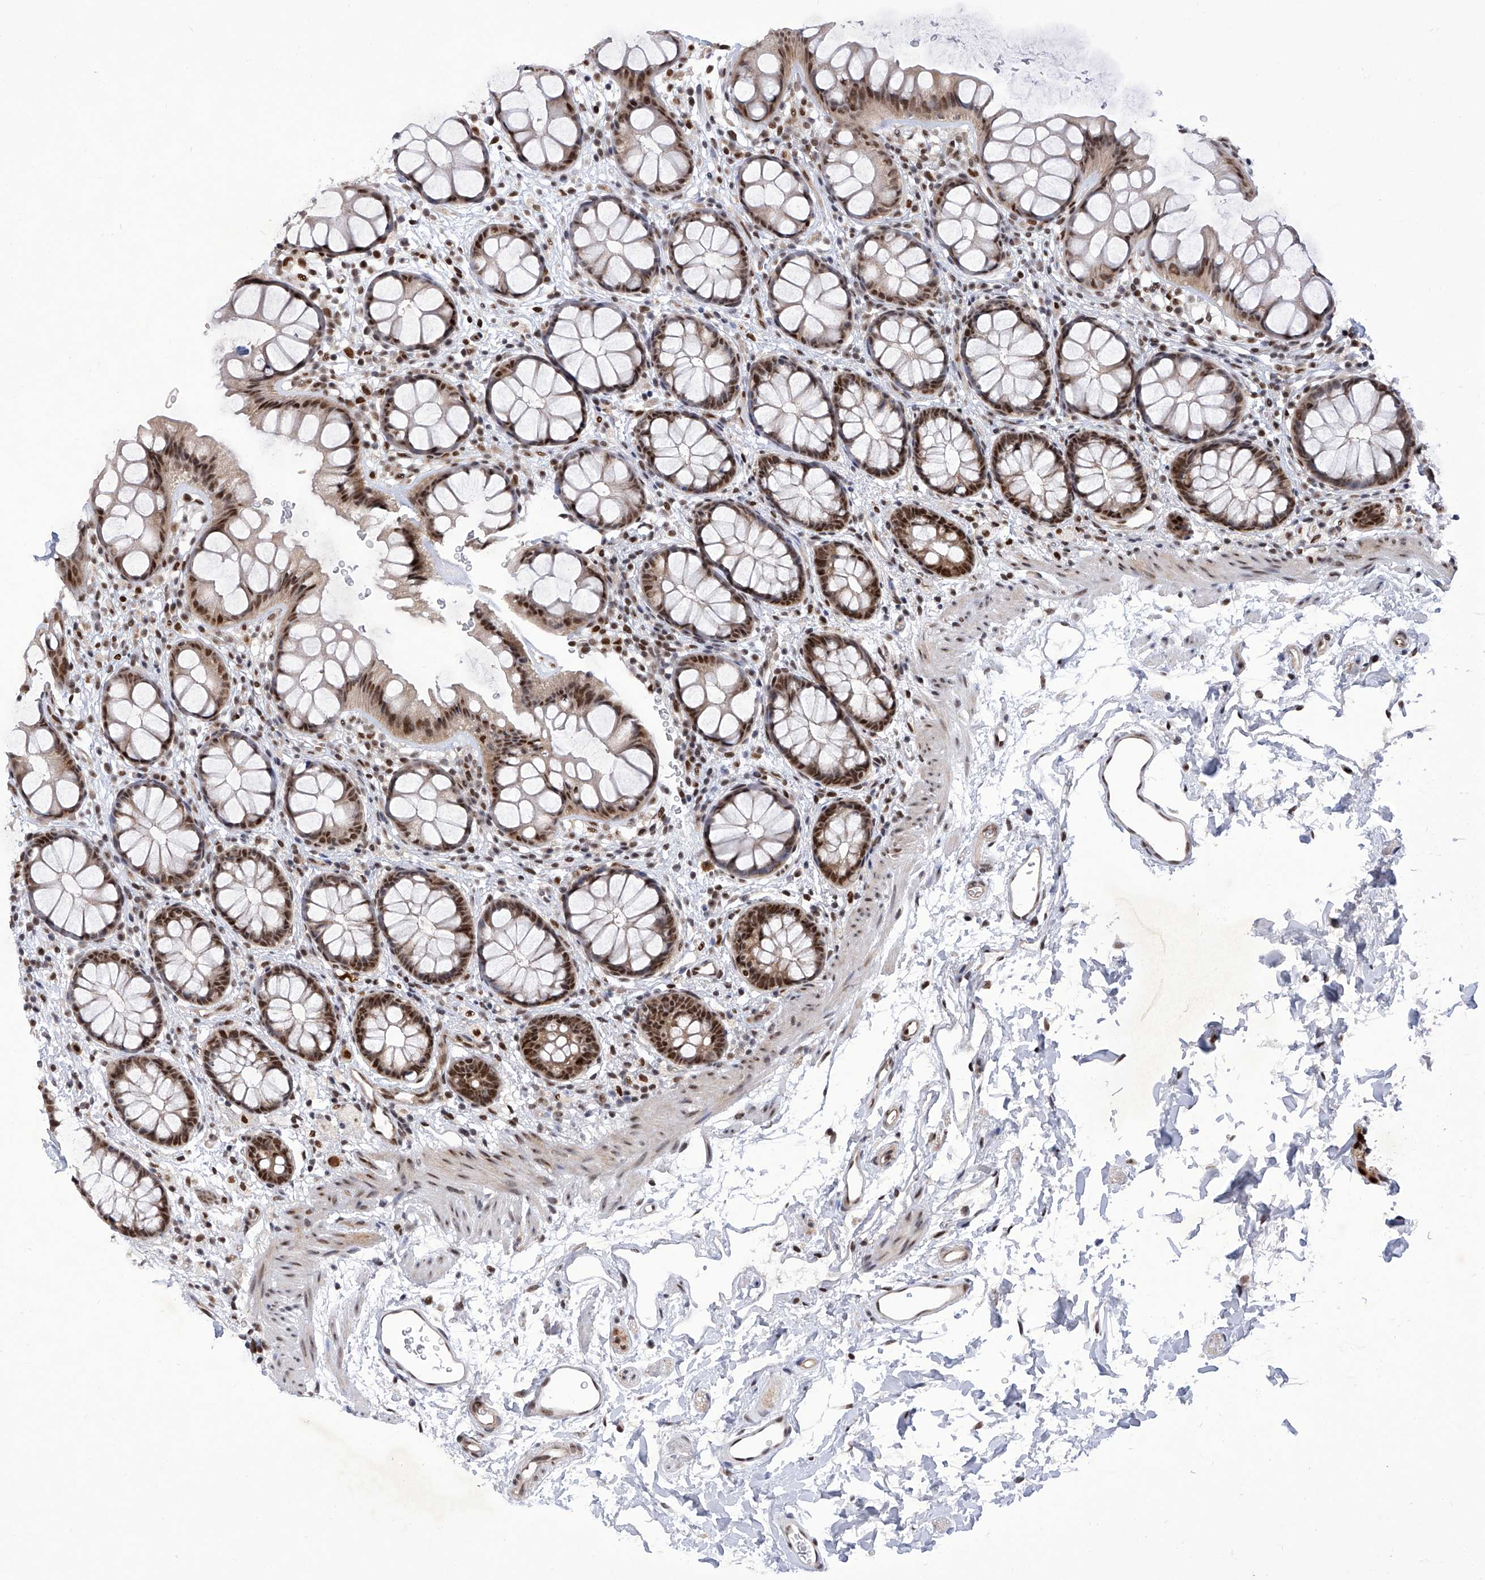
{"staining": {"intensity": "strong", "quantity": ">75%", "location": "nuclear"}, "tissue": "rectum", "cell_type": "Glandular cells", "image_type": "normal", "snomed": [{"axis": "morphology", "description": "Normal tissue, NOS"}, {"axis": "topography", "description": "Rectum"}], "caption": "Benign rectum shows strong nuclear positivity in about >75% of glandular cells, visualized by immunohistochemistry.", "gene": "RAD54L", "patient": {"sex": "female", "age": 65}}